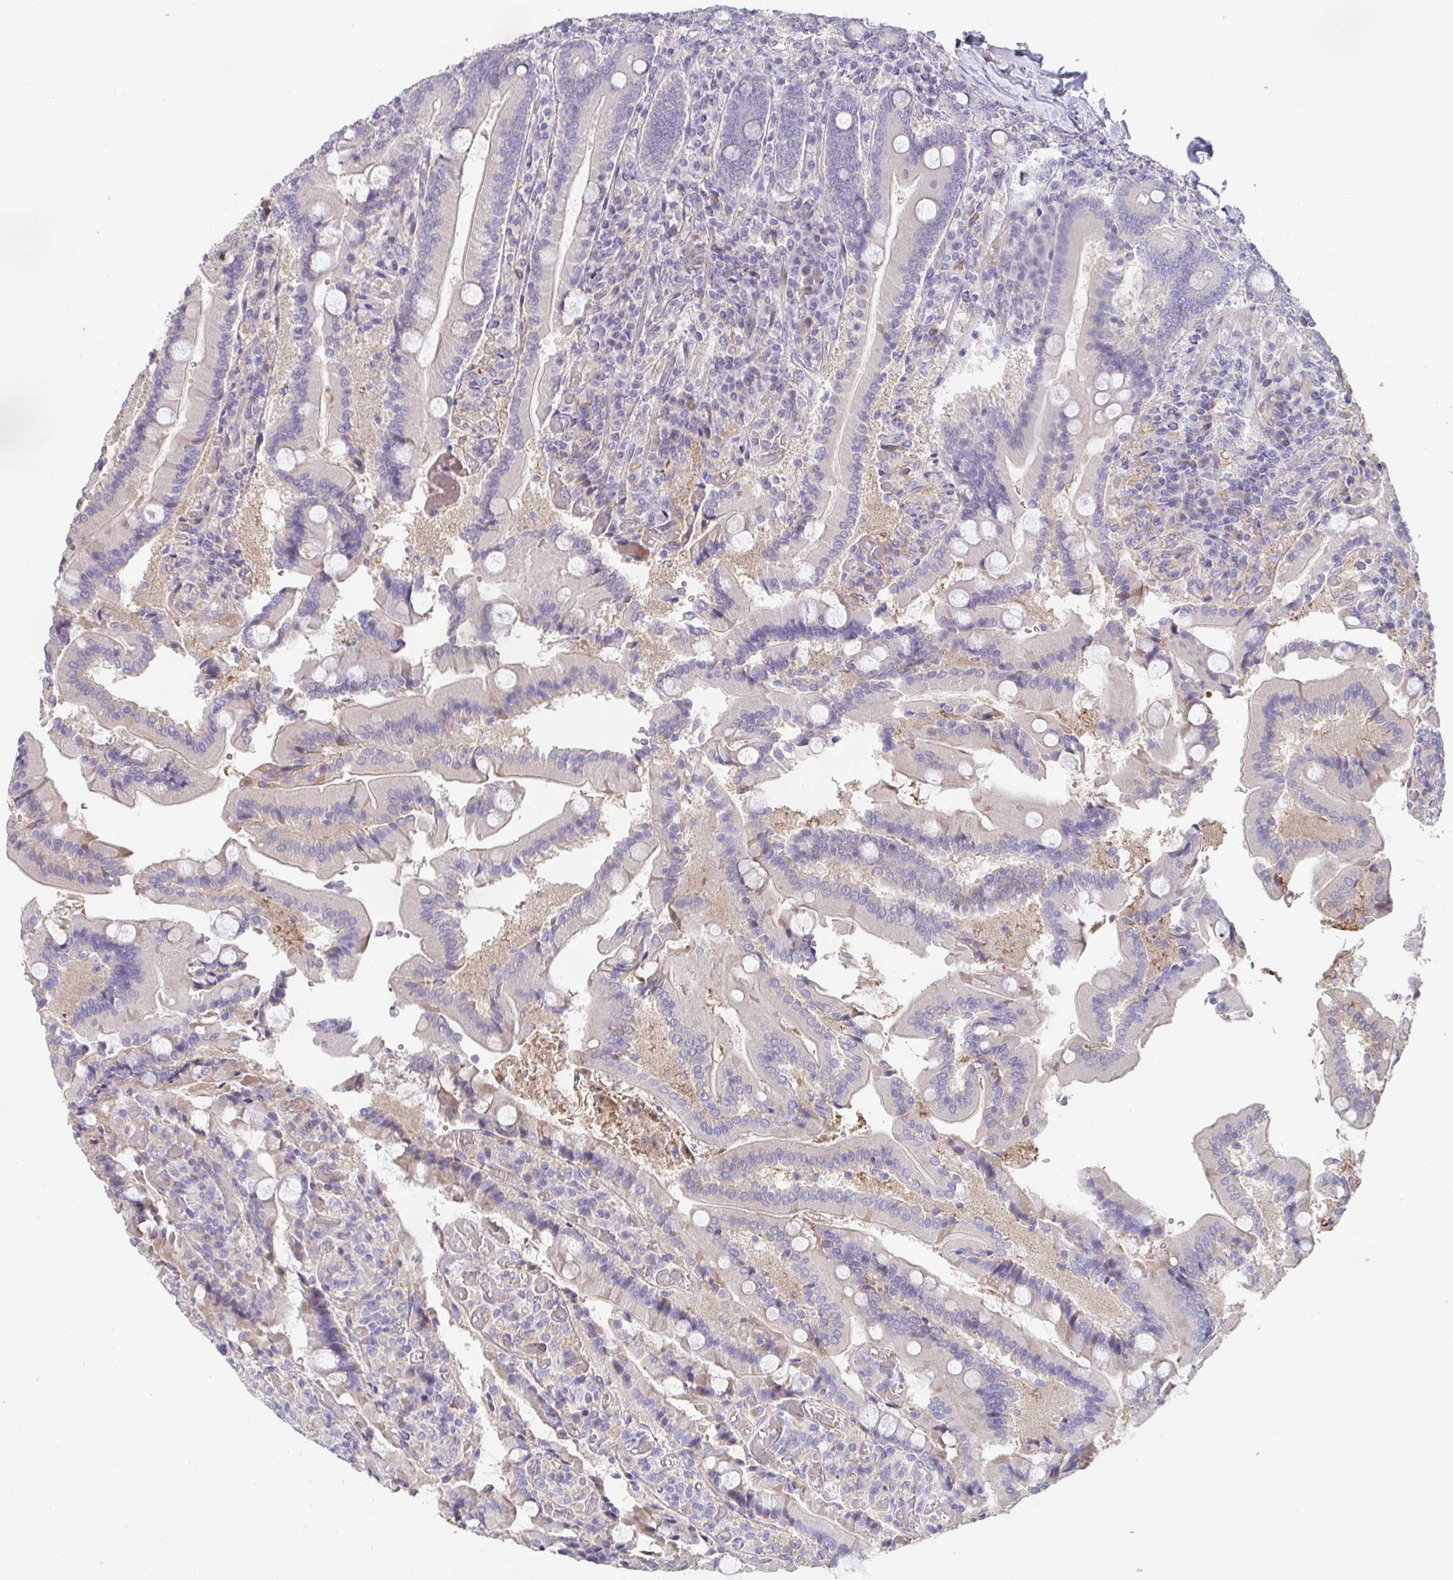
{"staining": {"intensity": "negative", "quantity": "none", "location": "none"}, "tissue": "duodenum", "cell_type": "Glandular cells", "image_type": "normal", "snomed": [{"axis": "morphology", "description": "Normal tissue, NOS"}, {"axis": "topography", "description": "Duodenum"}], "caption": "Immunohistochemistry of unremarkable duodenum displays no expression in glandular cells.", "gene": "ANO5", "patient": {"sex": "female", "age": 62}}